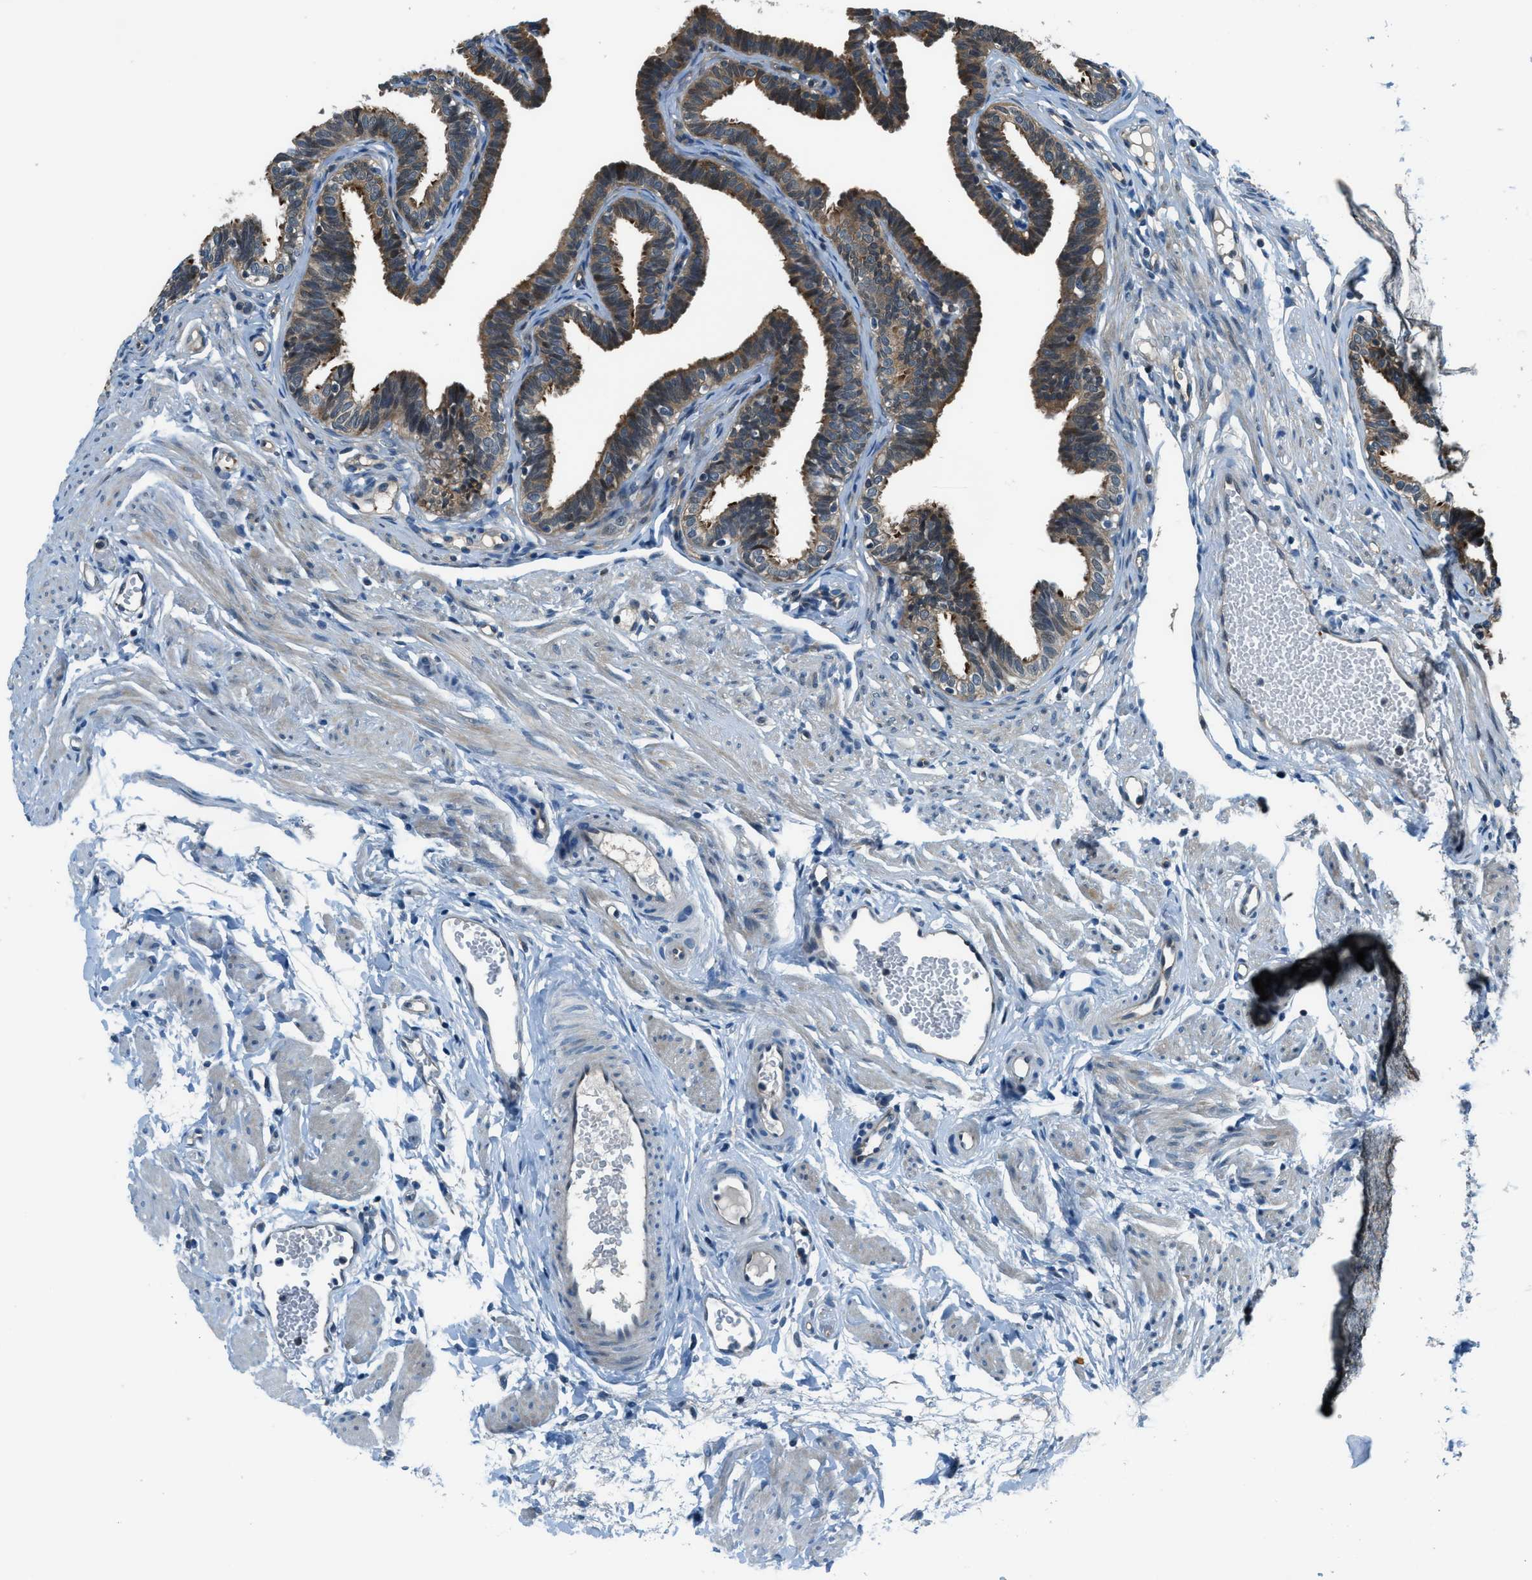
{"staining": {"intensity": "moderate", "quantity": "25%-75%", "location": "cytoplasmic/membranous"}, "tissue": "fallopian tube", "cell_type": "Glandular cells", "image_type": "normal", "snomed": [{"axis": "morphology", "description": "Normal tissue, NOS"}, {"axis": "topography", "description": "Fallopian tube"}, {"axis": "topography", "description": "Ovary"}], "caption": "Protein staining of normal fallopian tube demonstrates moderate cytoplasmic/membranous positivity in about 25%-75% of glandular cells.", "gene": "HEBP2", "patient": {"sex": "female", "age": 23}}